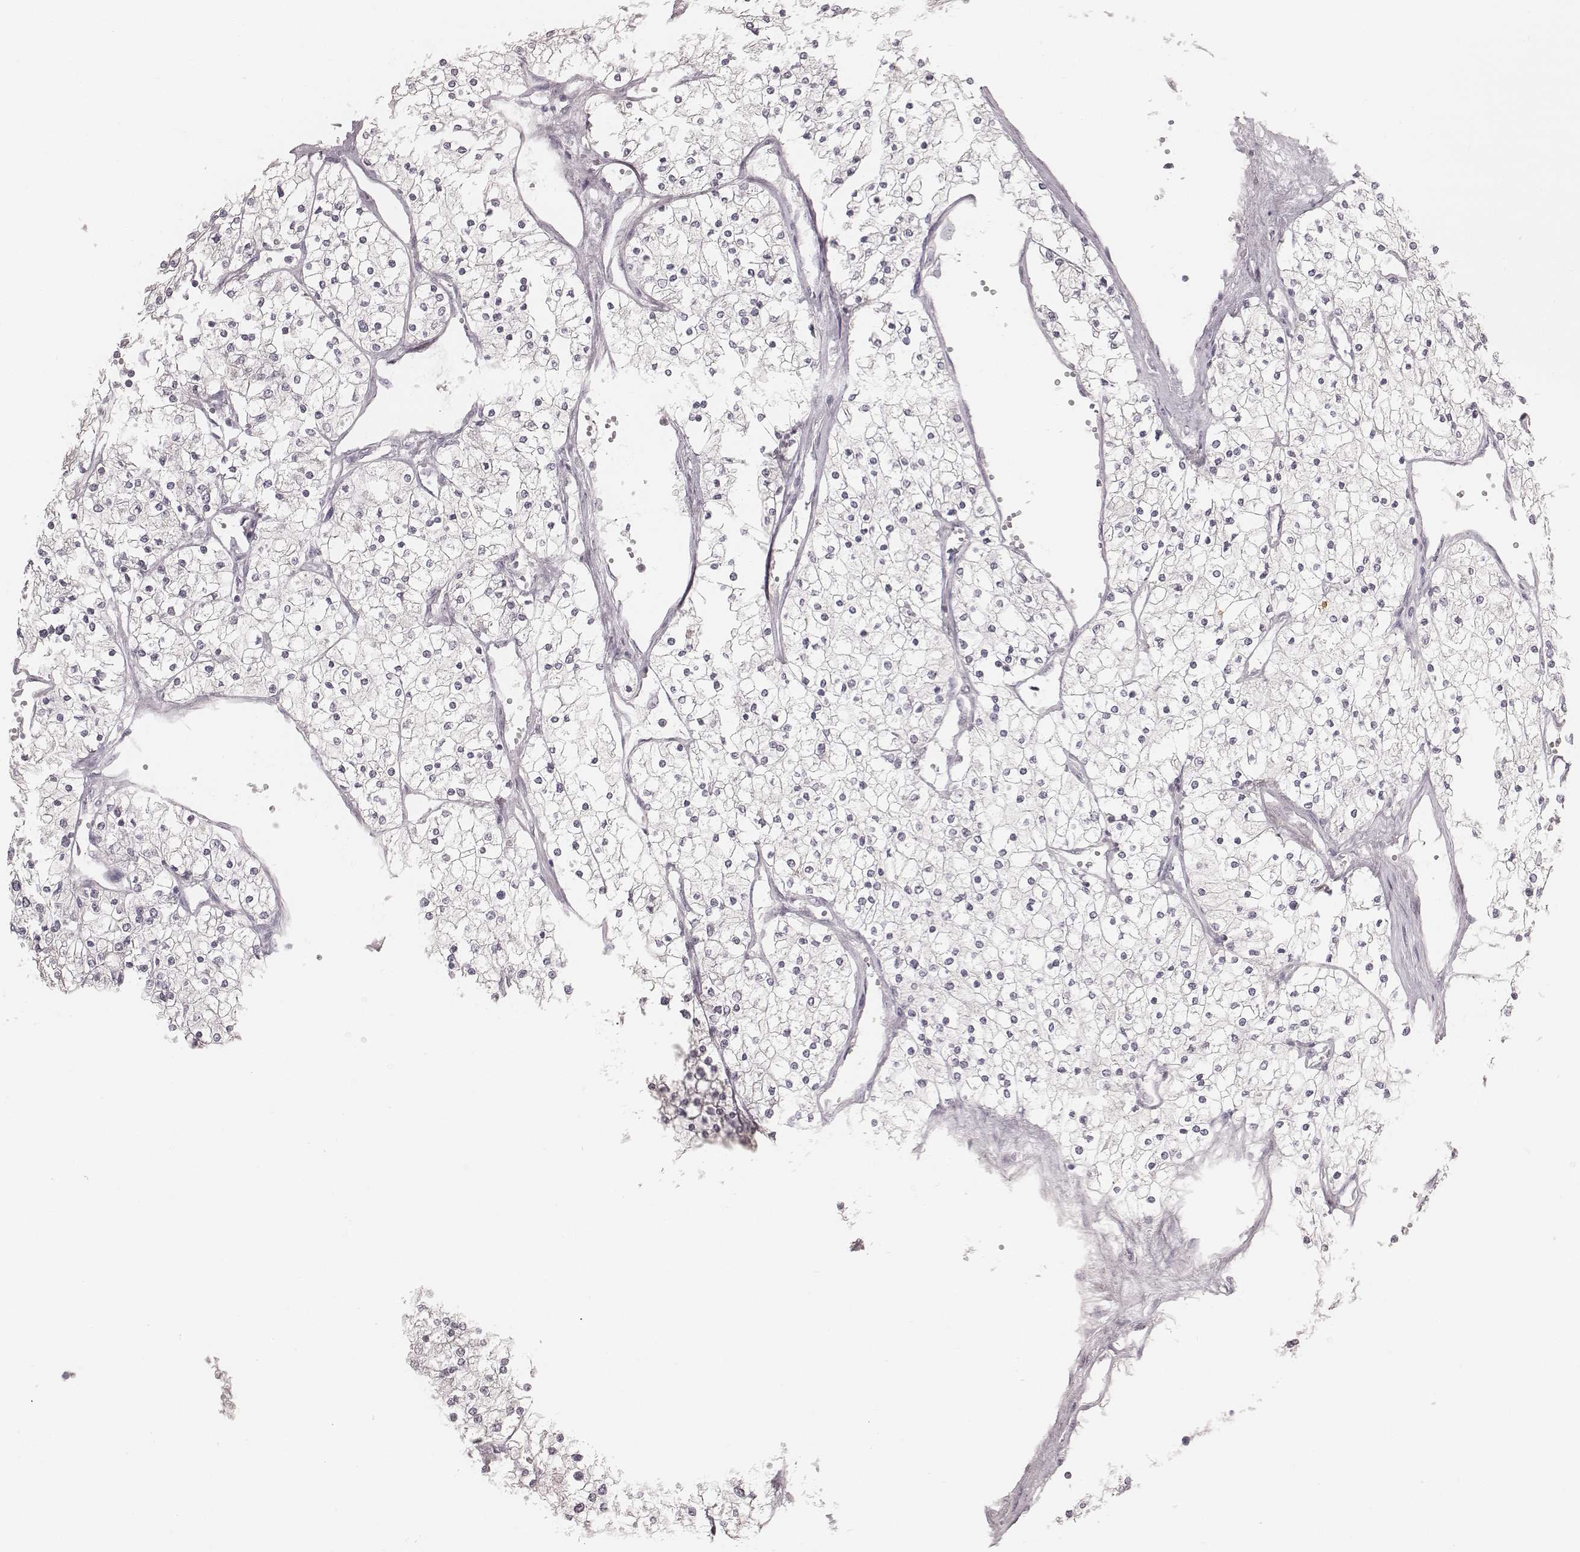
{"staining": {"intensity": "negative", "quantity": "none", "location": "none"}, "tissue": "renal cancer", "cell_type": "Tumor cells", "image_type": "cancer", "snomed": [{"axis": "morphology", "description": "Adenocarcinoma, NOS"}, {"axis": "topography", "description": "Kidney"}], "caption": "Tumor cells show no significant protein expression in adenocarcinoma (renal). The staining was performed using DAB (3,3'-diaminobenzidine) to visualize the protein expression in brown, while the nuclei were stained in blue with hematoxylin (Magnification: 20x).", "gene": "ACACB", "patient": {"sex": "male", "age": 80}}